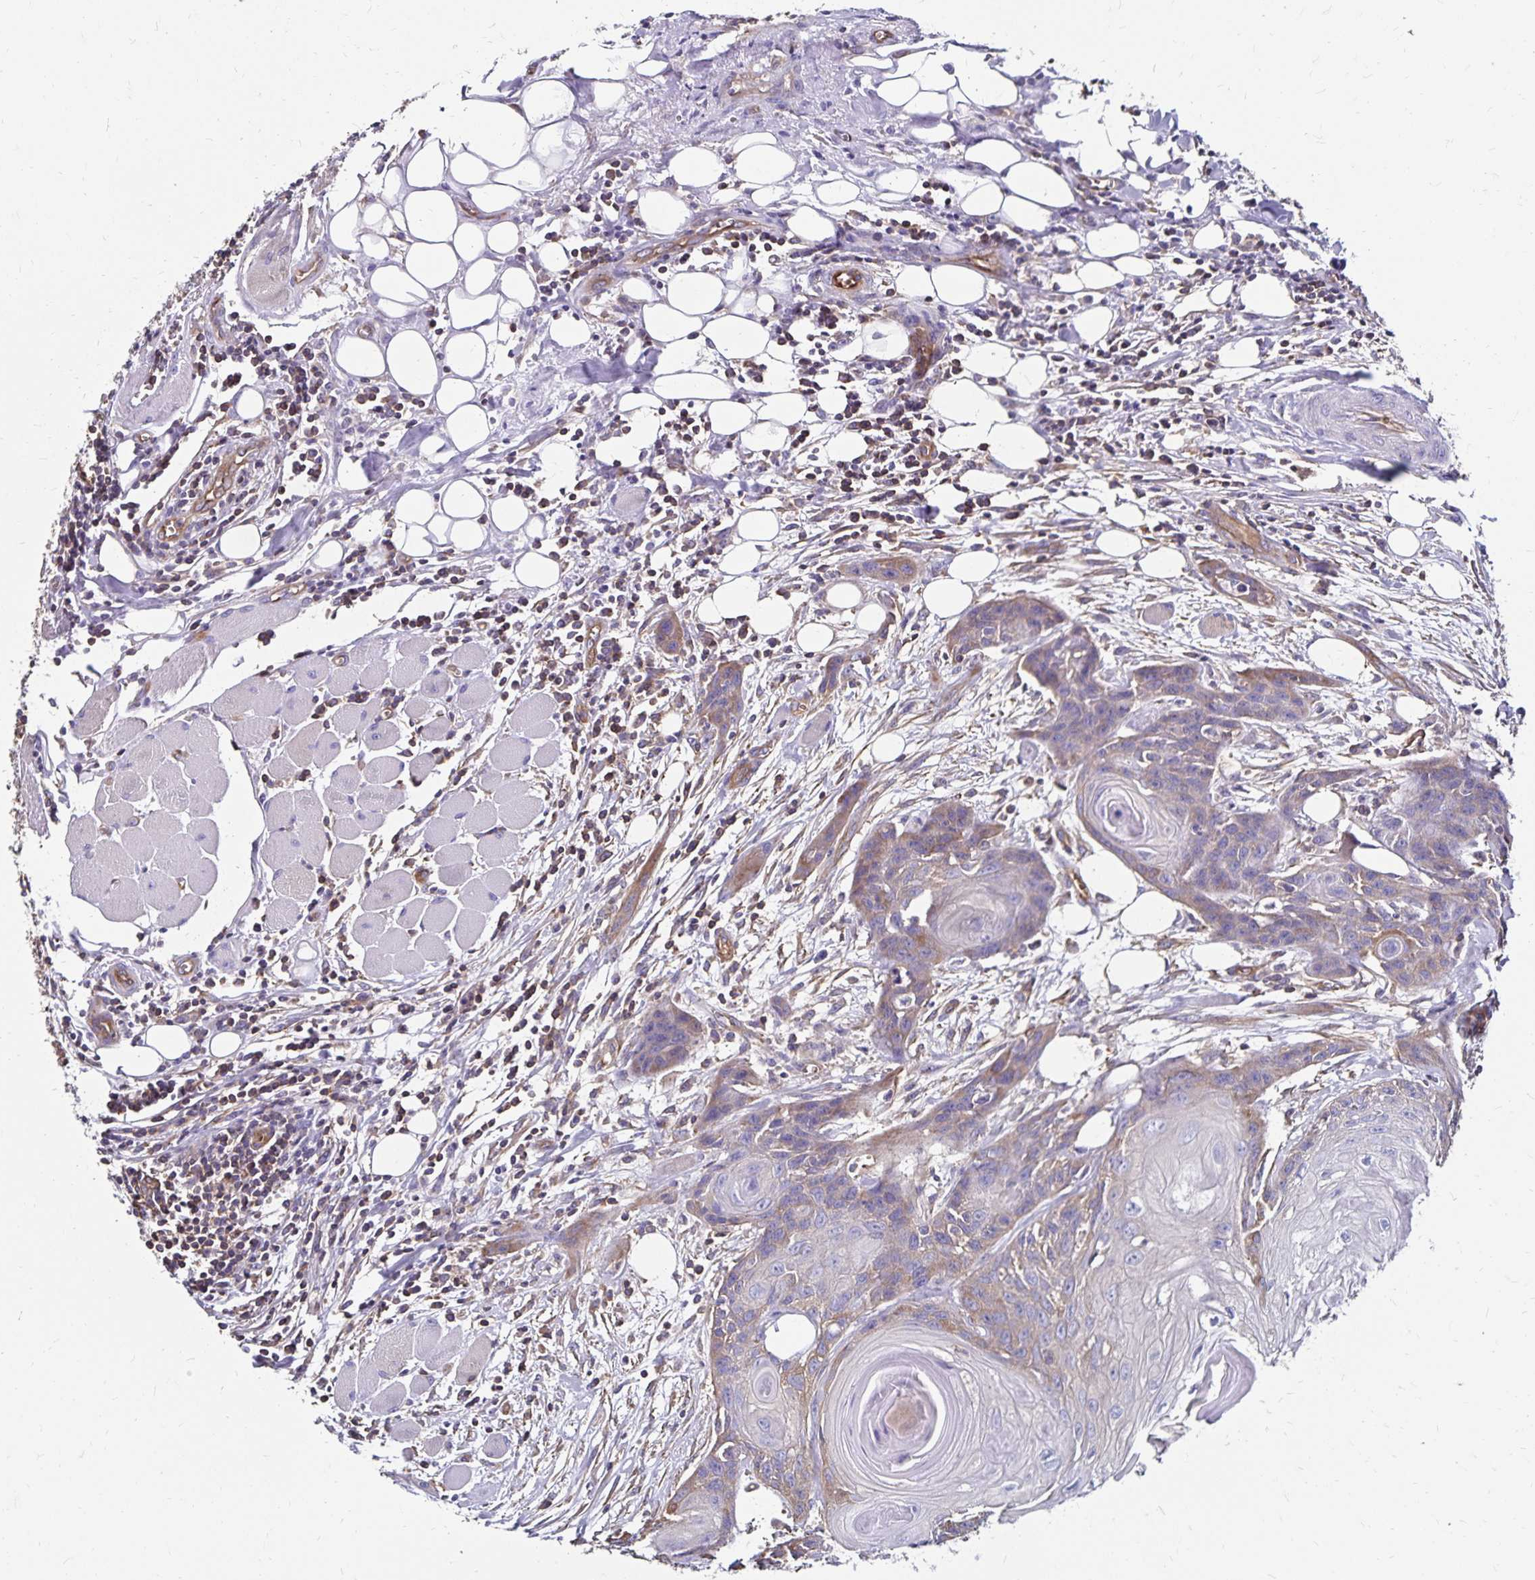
{"staining": {"intensity": "weak", "quantity": "<25%", "location": "cytoplasmic/membranous"}, "tissue": "head and neck cancer", "cell_type": "Tumor cells", "image_type": "cancer", "snomed": [{"axis": "morphology", "description": "Squamous cell carcinoma, NOS"}, {"axis": "topography", "description": "Oral tissue"}, {"axis": "topography", "description": "Head-Neck"}], "caption": "IHC micrograph of neoplastic tissue: human head and neck cancer (squamous cell carcinoma) stained with DAB exhibits no significant protein expression in tumor cells. (DAB (3,3'-diaminobenzidine) immunohistochemistry (IHC), high magnification).", "gene": "RPRML", "patient": {"sex": "male", "age": 58}}